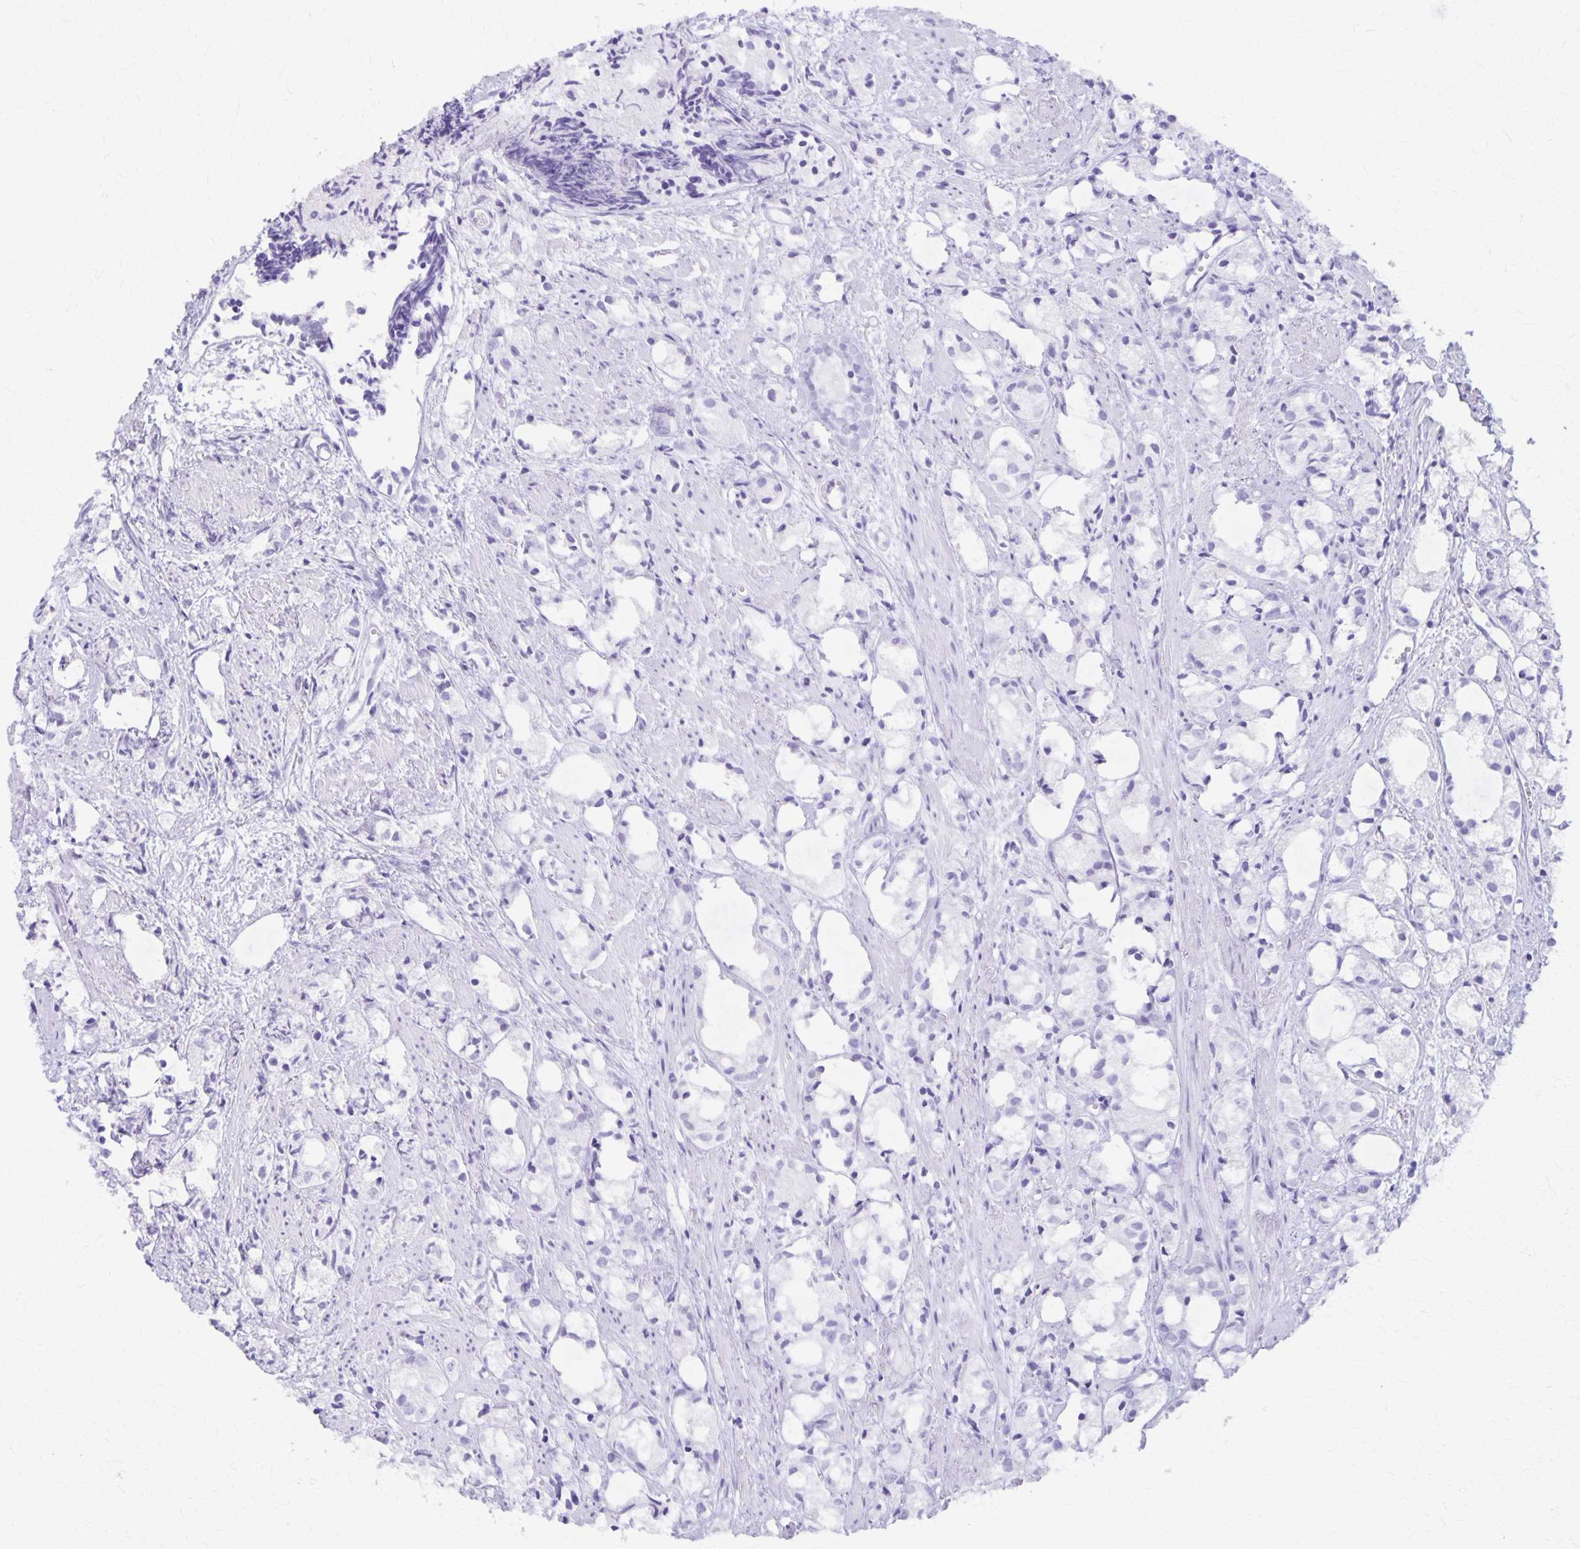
{"staining": {"intensity": "negative", "quantity": "none", "location": "none"}, "tissue": "prostate cancer", "cell_type": "Tumor cells", "image_type": "cancer", "snomed": [{"axis": "morphology", "description": "Adenocarcinoma, High grade"}, {"axis": "topography", "description": "Prostate"}], "caption": "An IHC histopathology image of prostate cancer is shown. There is no staining in tumor cells of prostate cancer. (Immunohistochemistry, brightfield microscopy, high magnification).", "gene": "DEFA5", "patient": {"sex": "male", "age": 85}}